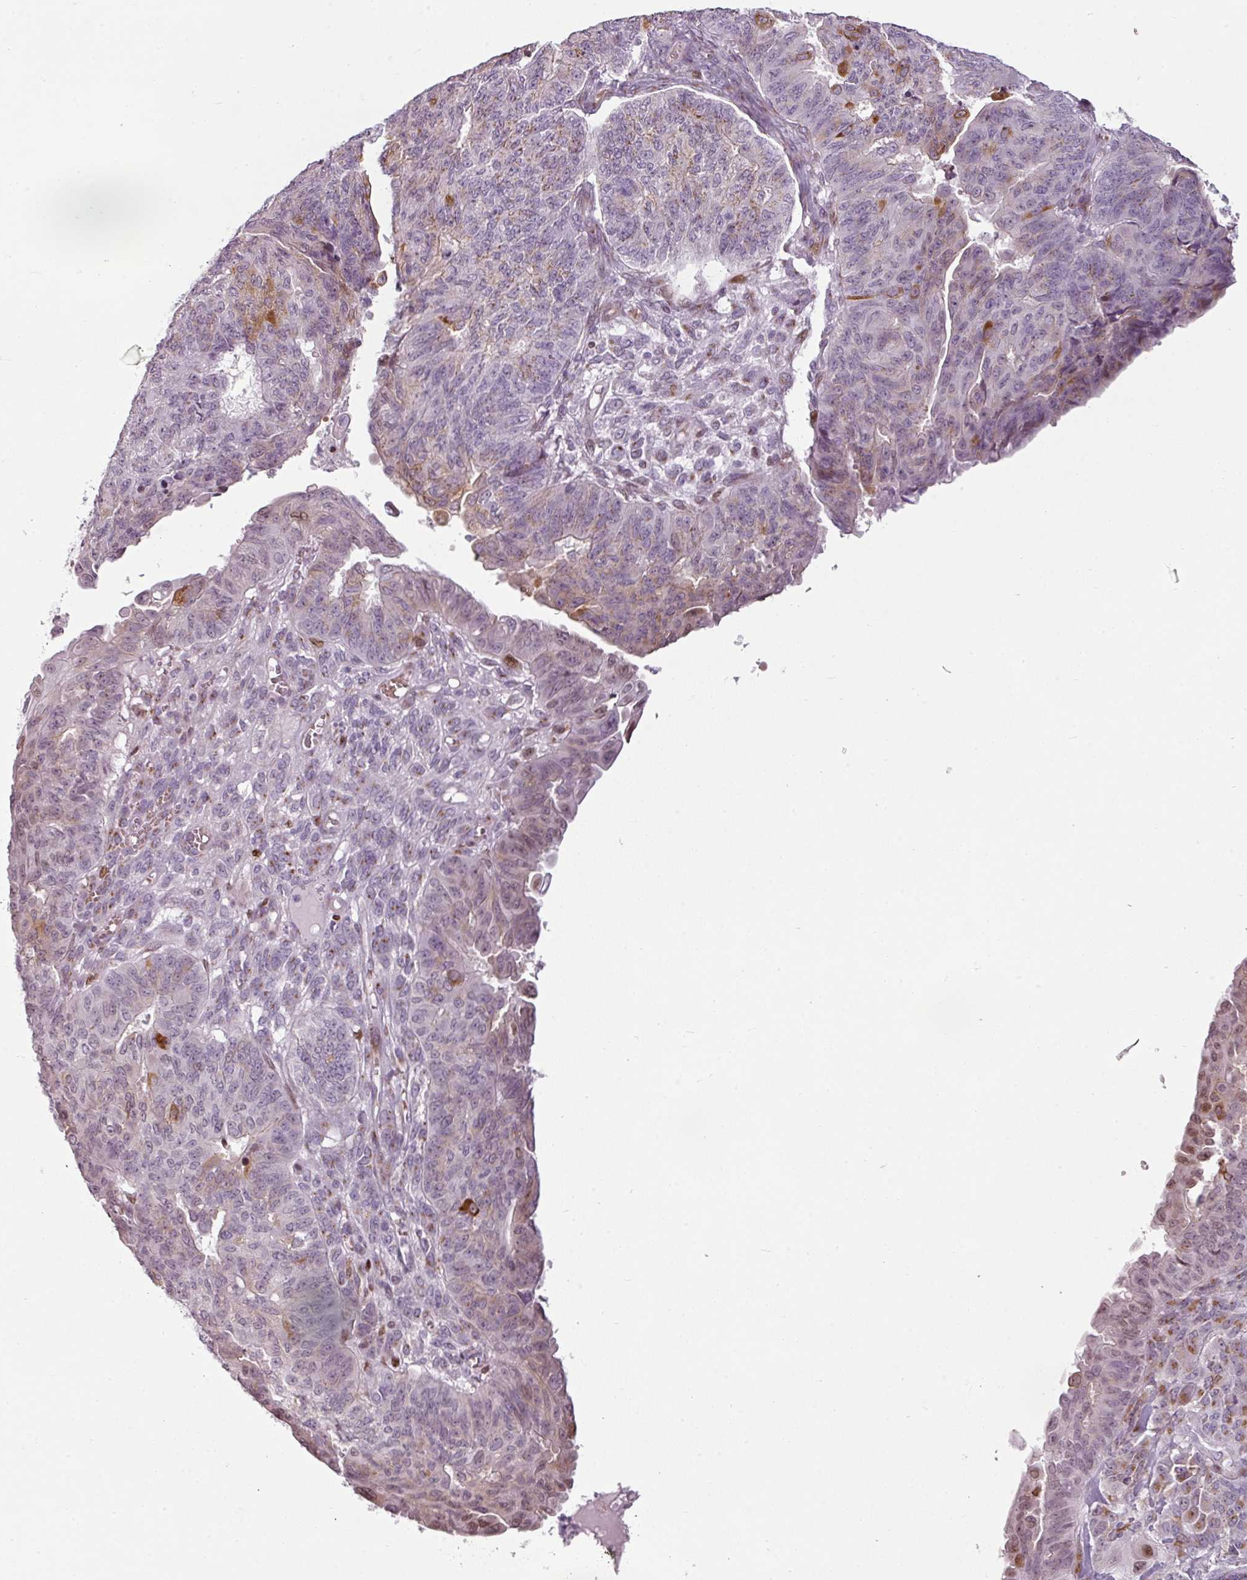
{"staining": {"intensity": "moderate", "quantity": "25%-75%", "location": "cytoplasmic/membranous,nuclear"}, "tissue": "endometrial cancer", "cell_type": "Tumor cells", "image_type": "cancer", "snomed": [{"axis": "morphology", "description": "Adenocarcinoma, NOS"}, {"axis": "topography", "description": "Endometrium"}], "caption": "IHC (DAB) staining of endometrial cancer exhibits moderate cytoplasmic/membranous and nuclear protein staining in about 25%-75% of tumor cells.", "gene": "SYT8", "patient": {"sex": "female", "age": 32}}